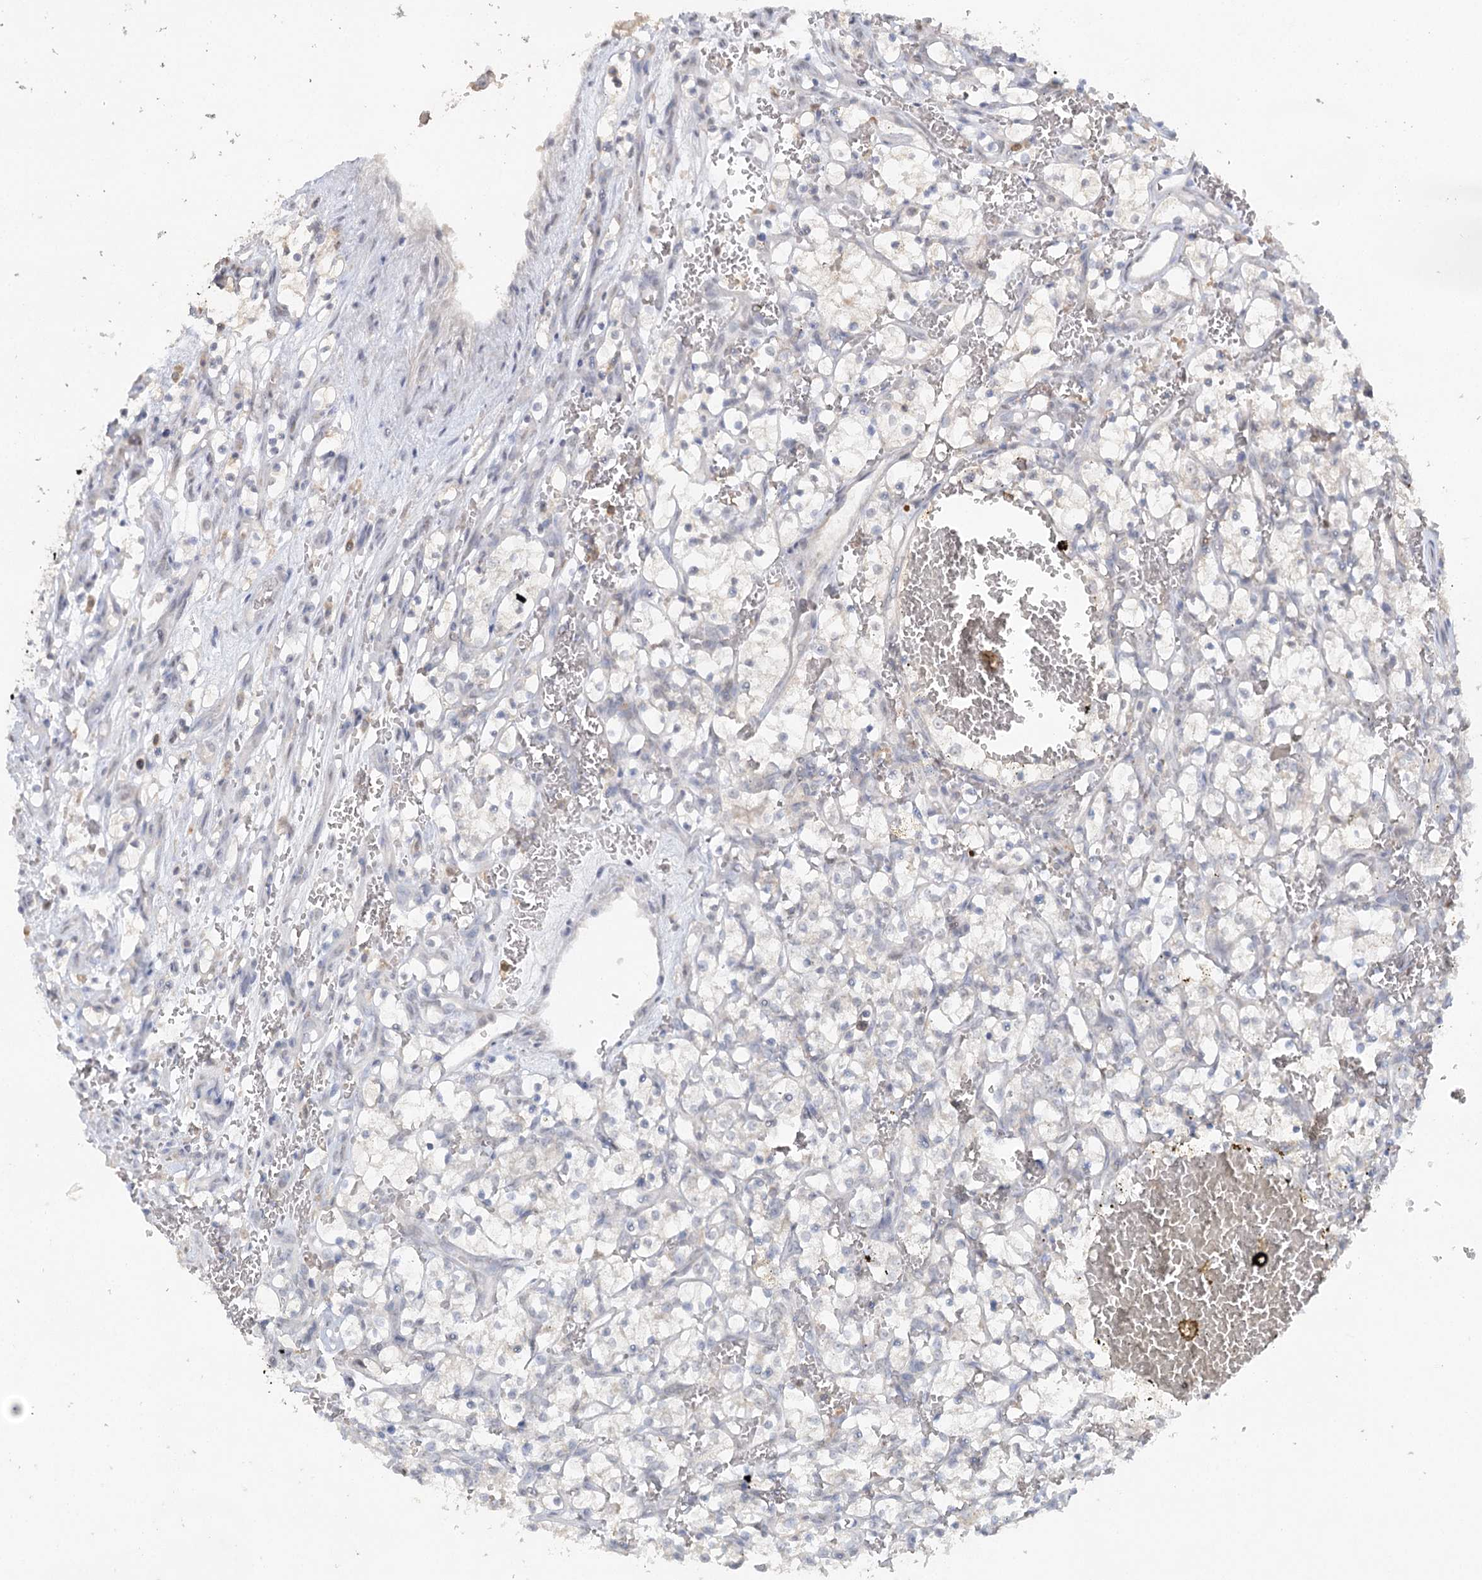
{"staining": {"intensity": "negative", "quantity": "none", "location": "none"}, "tissue": "renal cancer", "cell_type": "Tumor cells", "image_type": "cancer", "snomed": [{"axis": "morphology", "description": "Adenocarcinoma, NOS"}, {"axis": "topography", "description": "Kidney"}], "caption": "Protein analysis of renal adenocarcinoma shows no significant expression in tumor cells. The staining is performed using DAB brown chromogen with nuclei counter-stained in using hematoxylin.", "gene": "TRAF3IP1", "patient": {"sex": "female", "age": 69}}